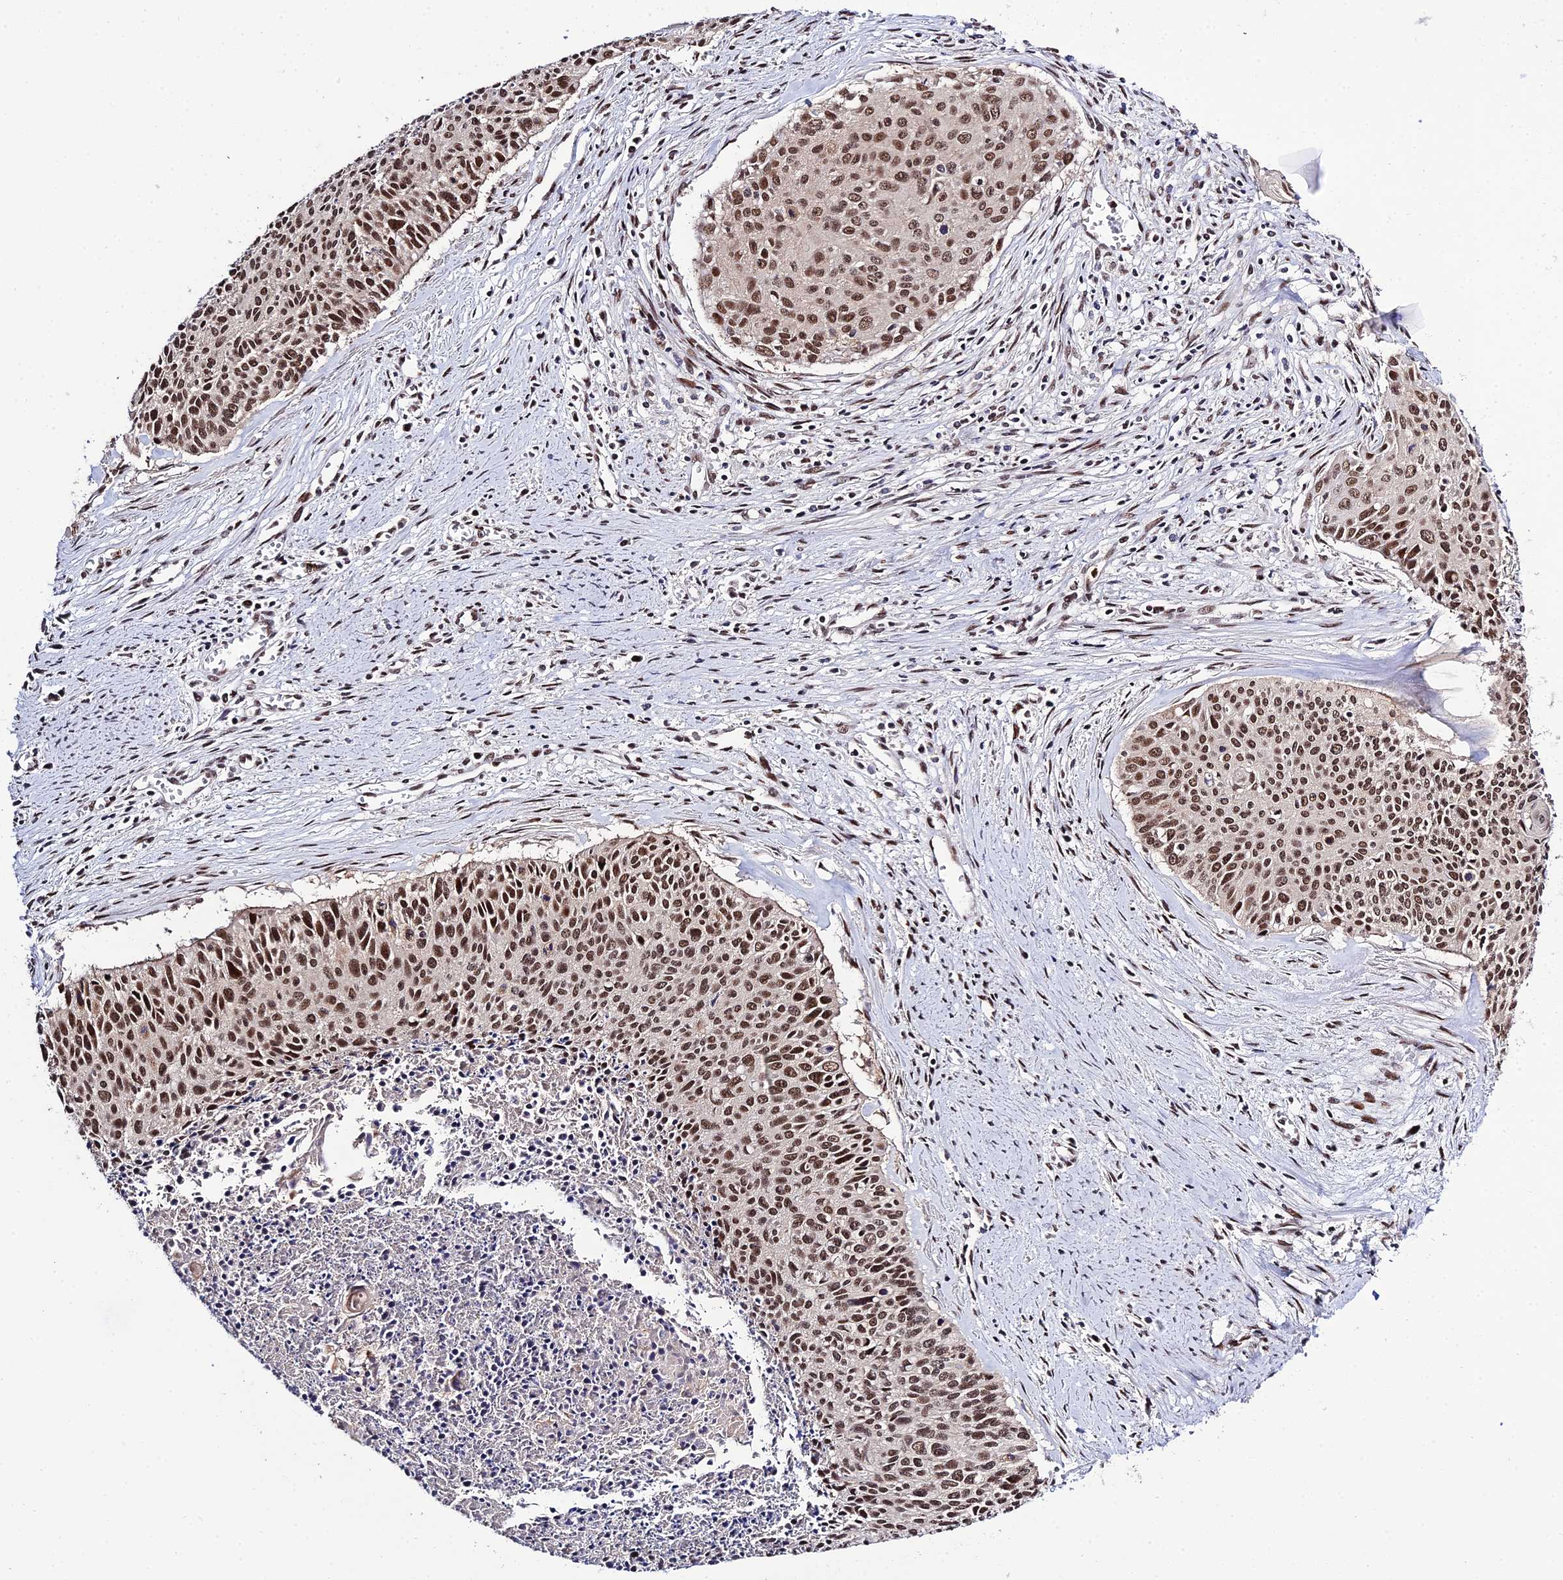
{"staining": {"intensity": "strong", "quantity": ">75%", "location": "nuclear"}, "tissue": "cervical cancer", "cell_type": "Tumor cells", "image_type": "cancer", "snomed": [{"axis": "morphology", "description": "Squamous cell carcinoma, NOS"}, {"axis": "topography", "description": "Cervix"}], "caption": "Immunohistochemistry (IHC) of cervical cancer (squamous cell carcinoma) displays high levels of strong nuclear staining in about >75% of tumor cells. (Stains: DAB in brown, nuclei in blue, Microscopy: brightfield microscopy at high magnification).", "gene": "SYT15", "patient": {"sex": "female", "age": 55}}